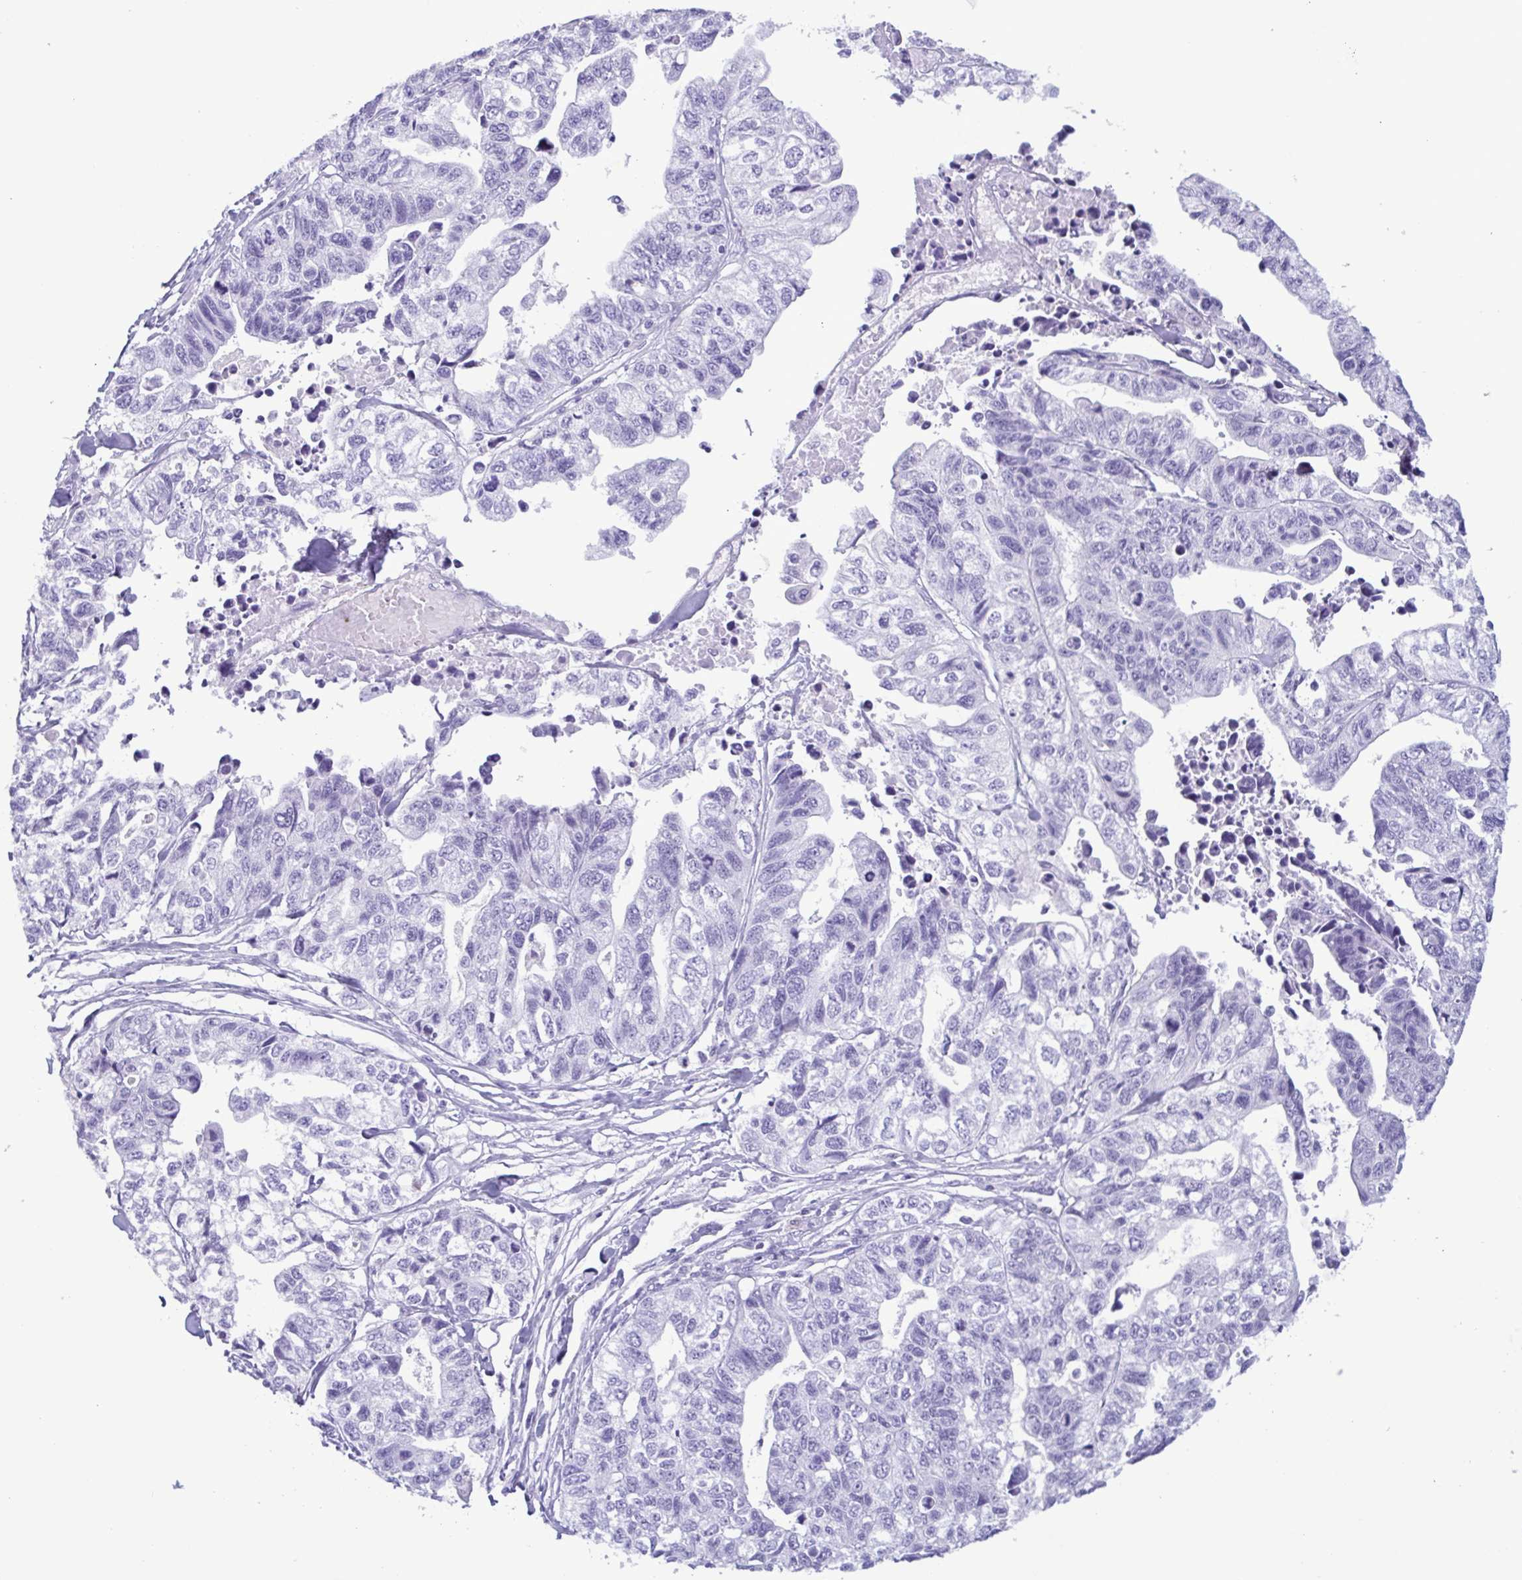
{"staining": {"intensity": "negative", "quantity": "none", "location": "none"}, "tissue": "stomach cancer", "cell_type": "Tumor cells", "image_type": "cancer", "snomed": [{"axis": "morphology", "description": "Adenocarcinoma, NOS"}, {"axis": "topography", "description": "Stomach, upper"}], "caption": "Stomach cancer was stained to show a protein in brown. There is no significant staining in tumor cells.", "gene": "LTF", "patient": {"sex": "female", "age": 67}}